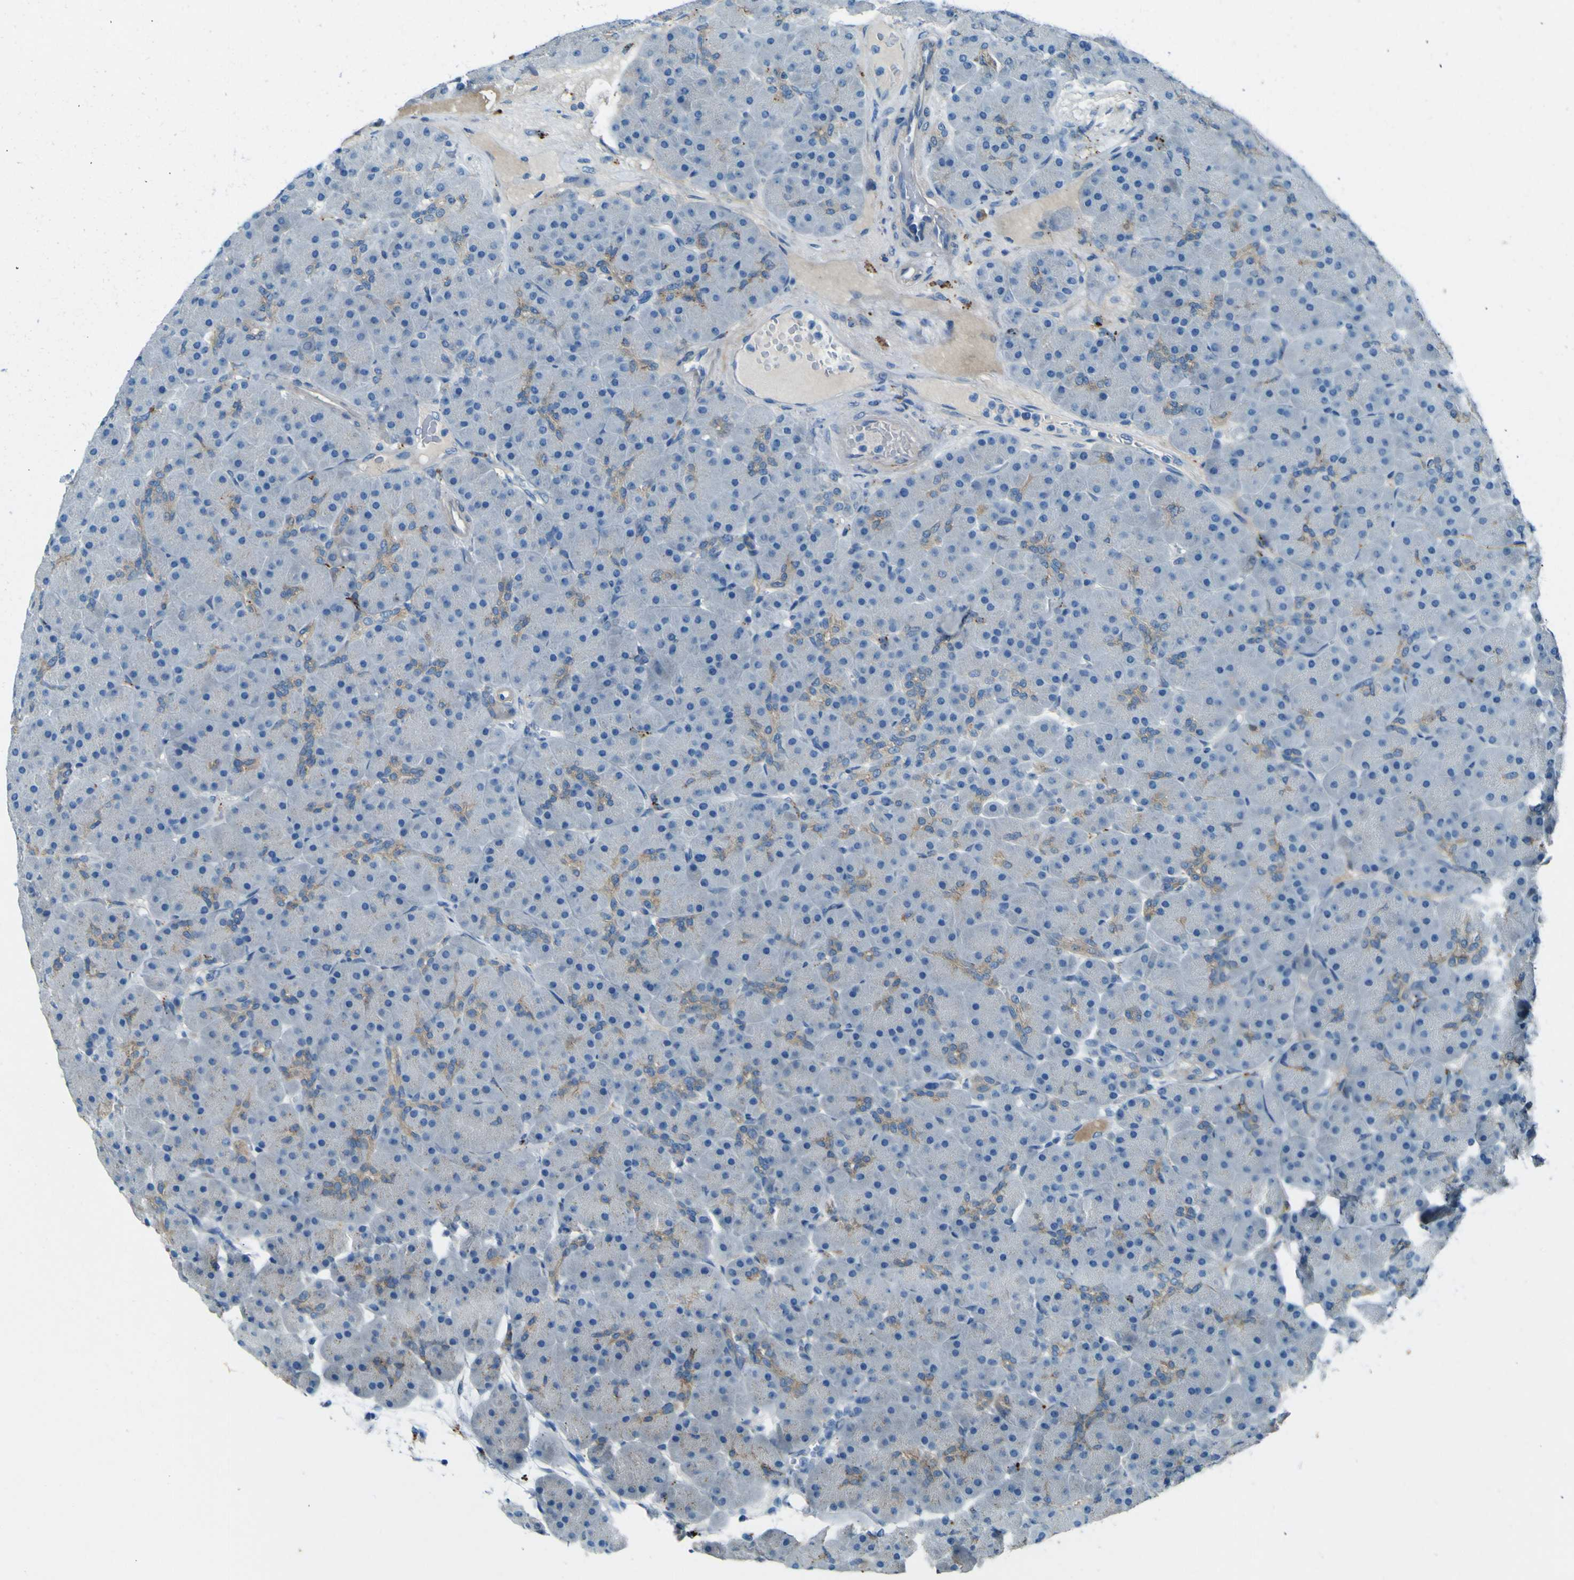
{"staining": {"intensity": "weak", "quantity": "25%-75%", "location": "cytoplasmic/membranous"}, "tissue": "pancreas", "cell_type": "Exocrine glandular cells", "image_type": "normal", "snomed": [{"axis": "morphology", "description": "Normal tissue, NOS"}, {"axis": "topography", "description": "Pancreas"}], "caption": "Exocrine glandular cells demonstrate low levels of weak cytoplasmic/membranous positivity in approximately 25%-75% of cells in normal human pancreas.", "gene": "PDE9A", "patient": {"sex": "male", "age": 66}}